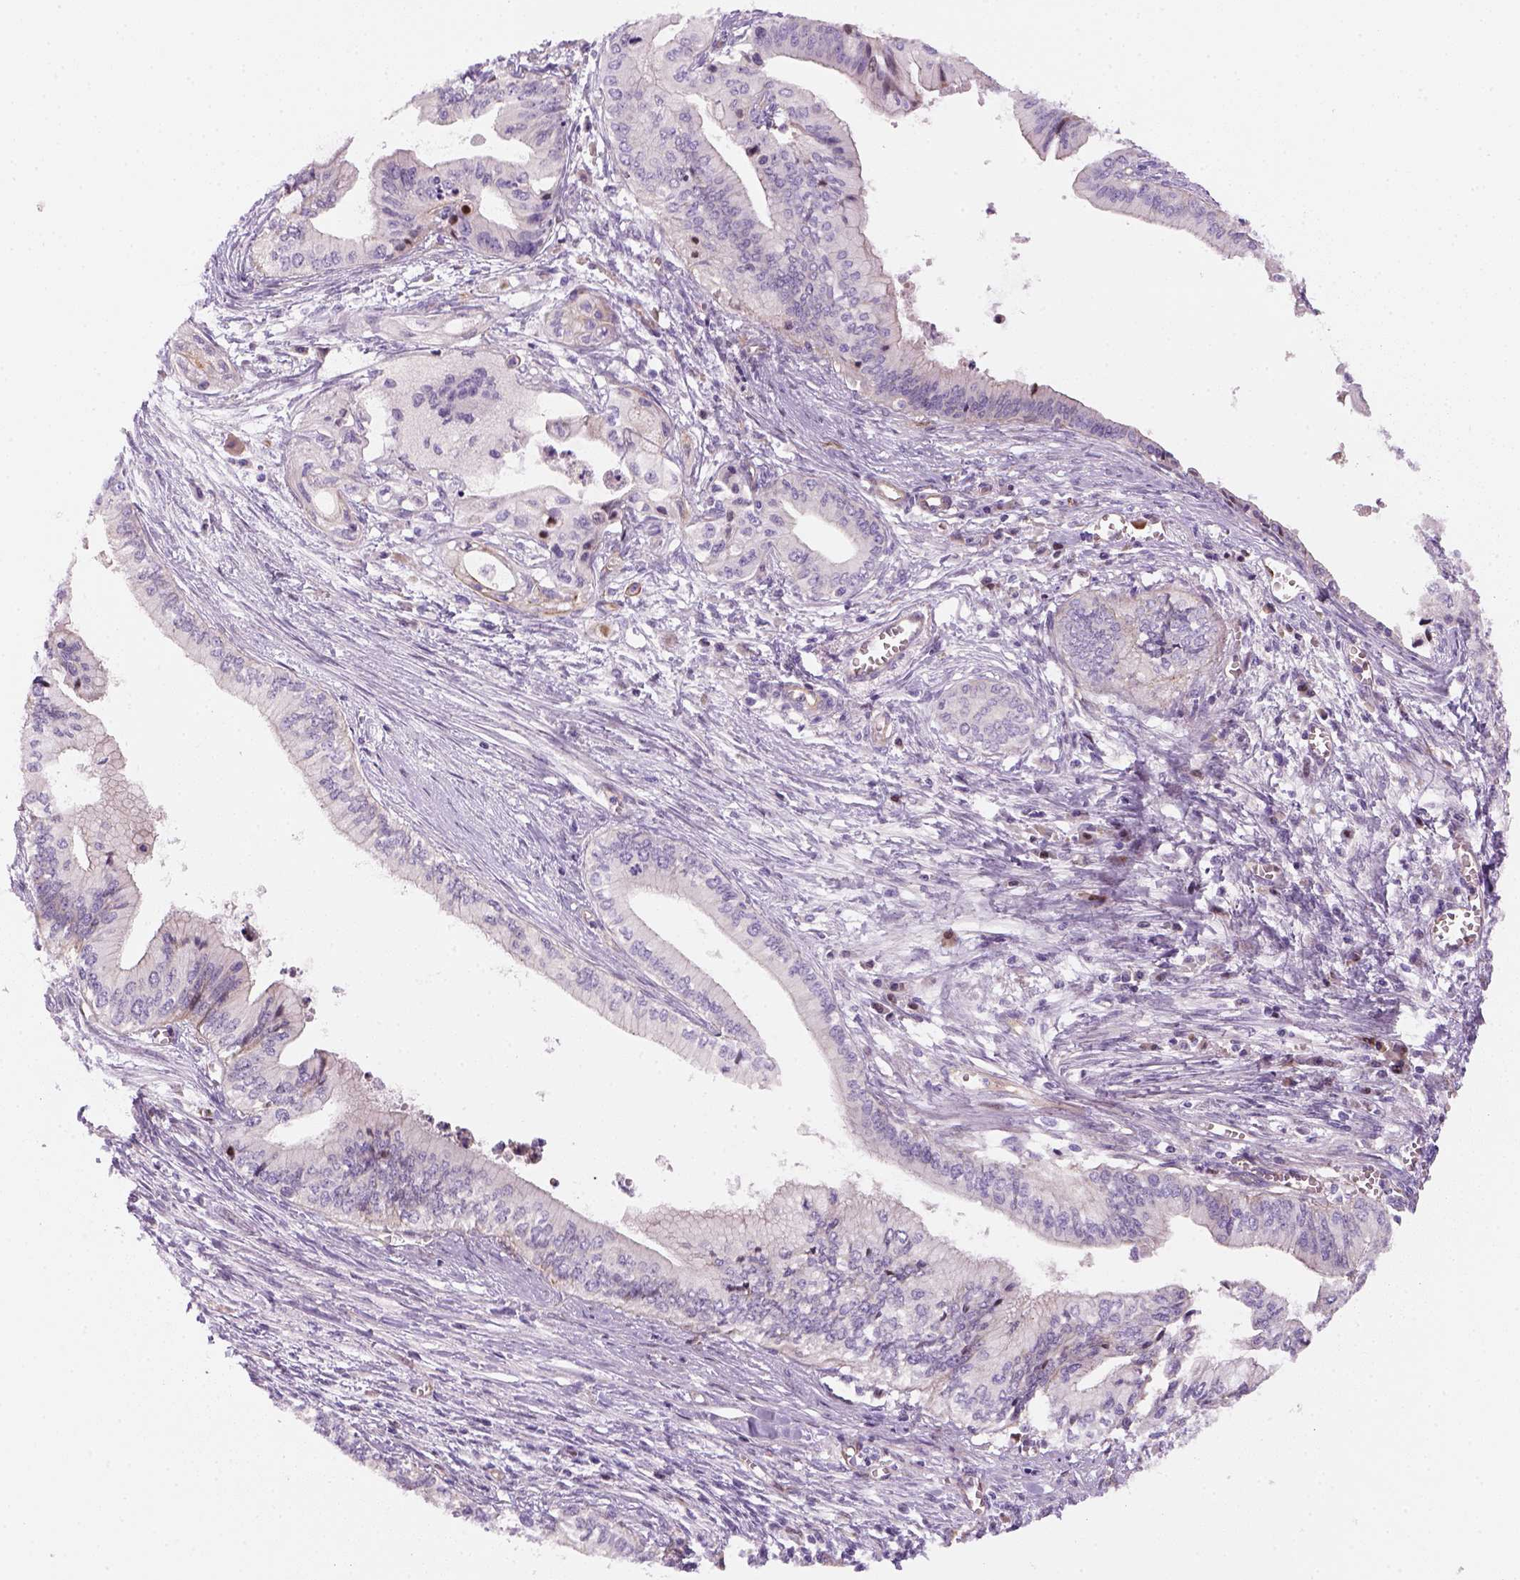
{"staining": {"intensity": "negative", "quantity": "none", "location": "none"}, "tissue": "pancreatic cancer", "cell_type": "Tumor cells", "image_type": "cancer", "snomed": [{"axis": "morphology", "description": "Adenocarcinoma, NOS"}, {"axis": "topography", "description": "Pancreas"}], "caption": "Tumor cells show no significant positivity in adenocarcinoma (pancreatic).", "gene": "VSTM5", "patient": {"sex": "female", "age": 61}}